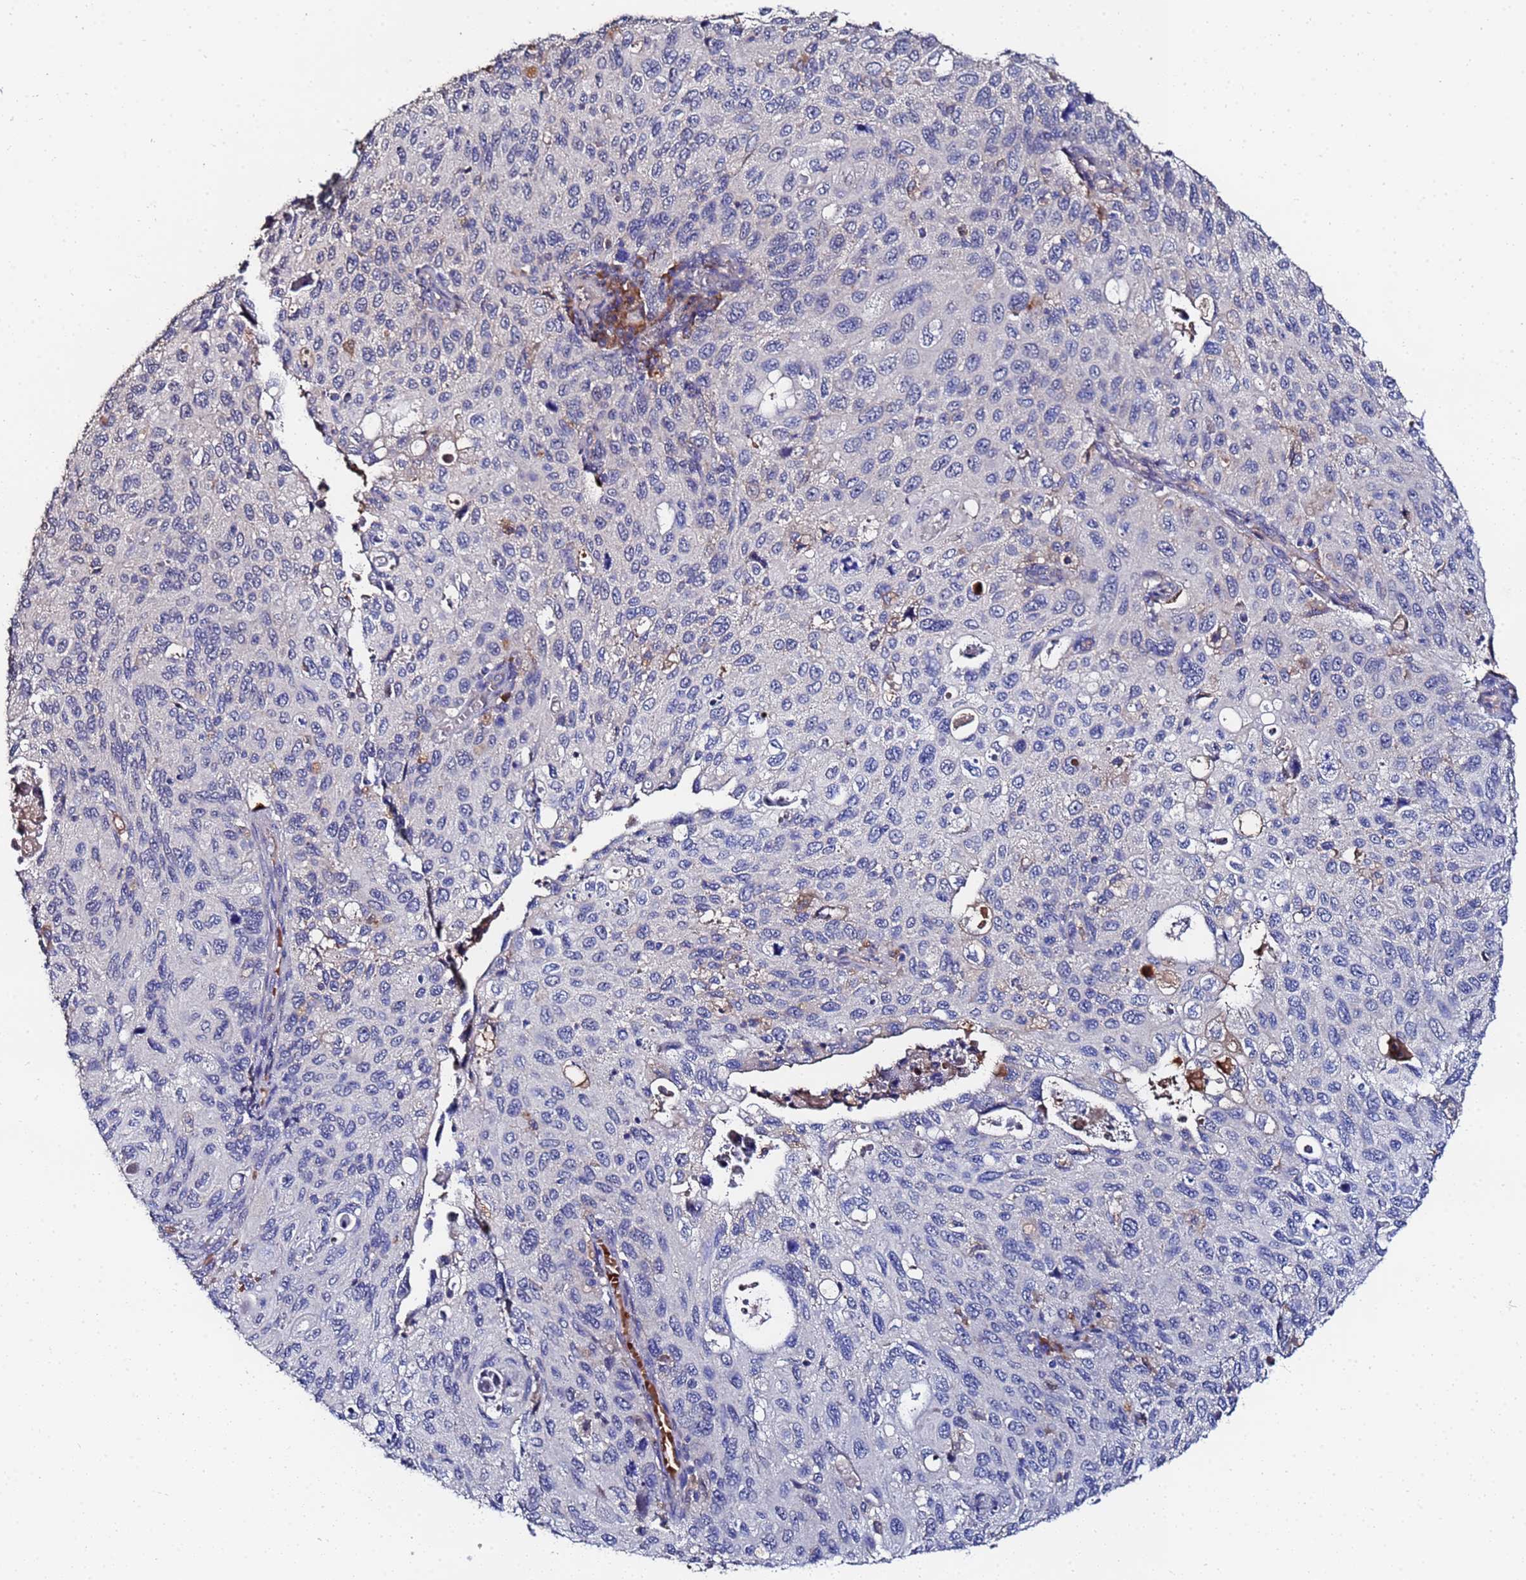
{"staining": {"intensity": "negative", "quantity": "none", "location": "none"}, "tissue": "cervical cancer", "cell_type": "Tumor cells", "image_type": "cancer", "snomed": [{"axis": "morphology", "description": "Squamous cell carcinoma, NOS"}, {"axis": "topography", "description": "Cervix"}], "caption": "IHC photomicrograph of neoplastic tissue: cervical squamous cell carcinoma stained with DAB (3,3'-diaminobenzidine) displays no significant protein positivity in tumor cells.", "gene": "TCP10L", "patient": {"sex": "female", "age": 70}}